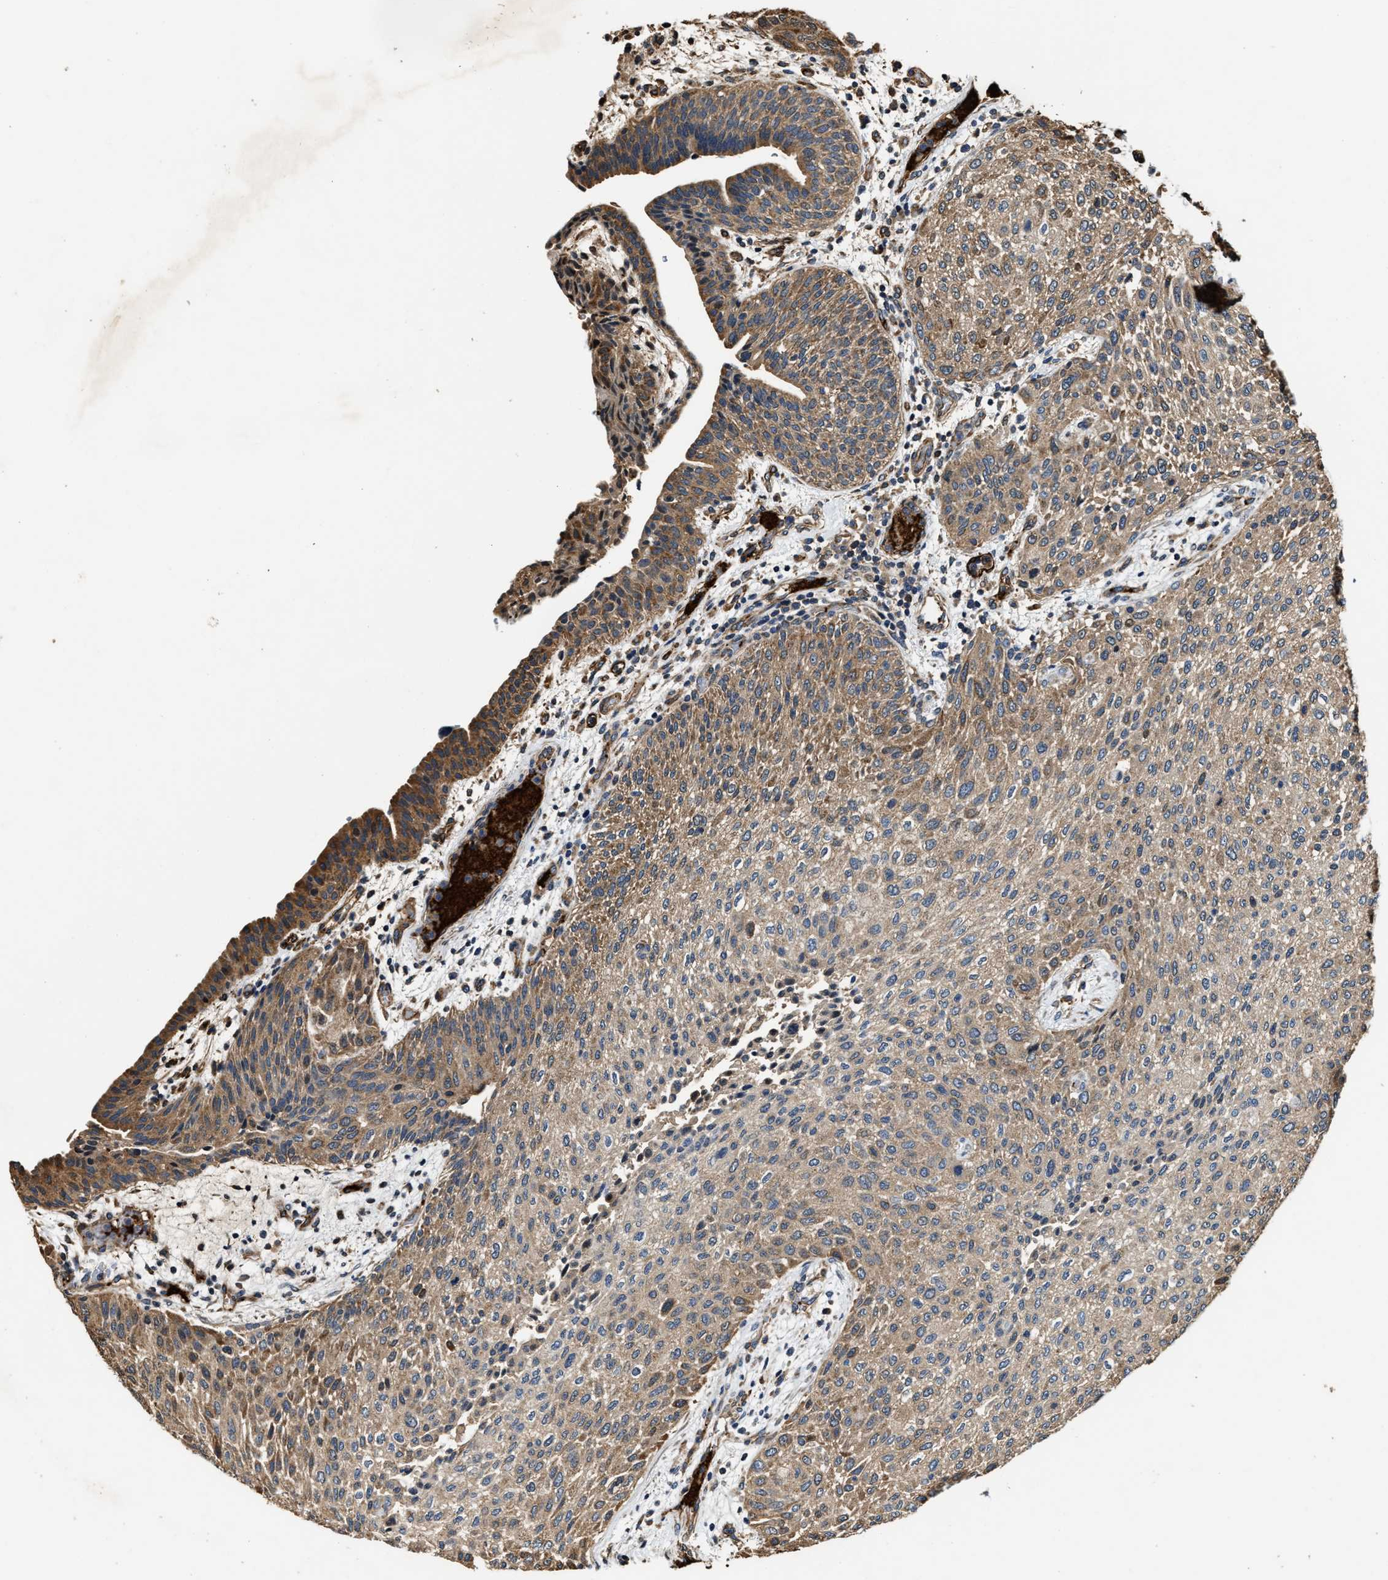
{"staining": {"intensity": "moderate", "quantity": ">75%", "location": "cytoplasmic/membranous"}, "tissue": "urothelial cancer", "cell_type": "Tumor cells", "image_type": "cancer", "snomed": [{"axis": "morphology", "description": "Urothelial carcinoma, Low grade"}, {"axis": "morphology", "description": "Urothelial carcinoma, High grade"}, {"axis": "topography", "description": "Urinary bladder"}], "caption": "Immunohistochemistry (IHC) histopathology image of neoplastic tissue: urothelial cancer stained using IHC shows medium levels of moderate protein expression localized specifically in the cytoplasmic/membranous of tumor cells, appearing as a cytoplasmic/membranous brown color.", "gene": "GFRA3", "patient": {"sex": "male", "age": 35}}